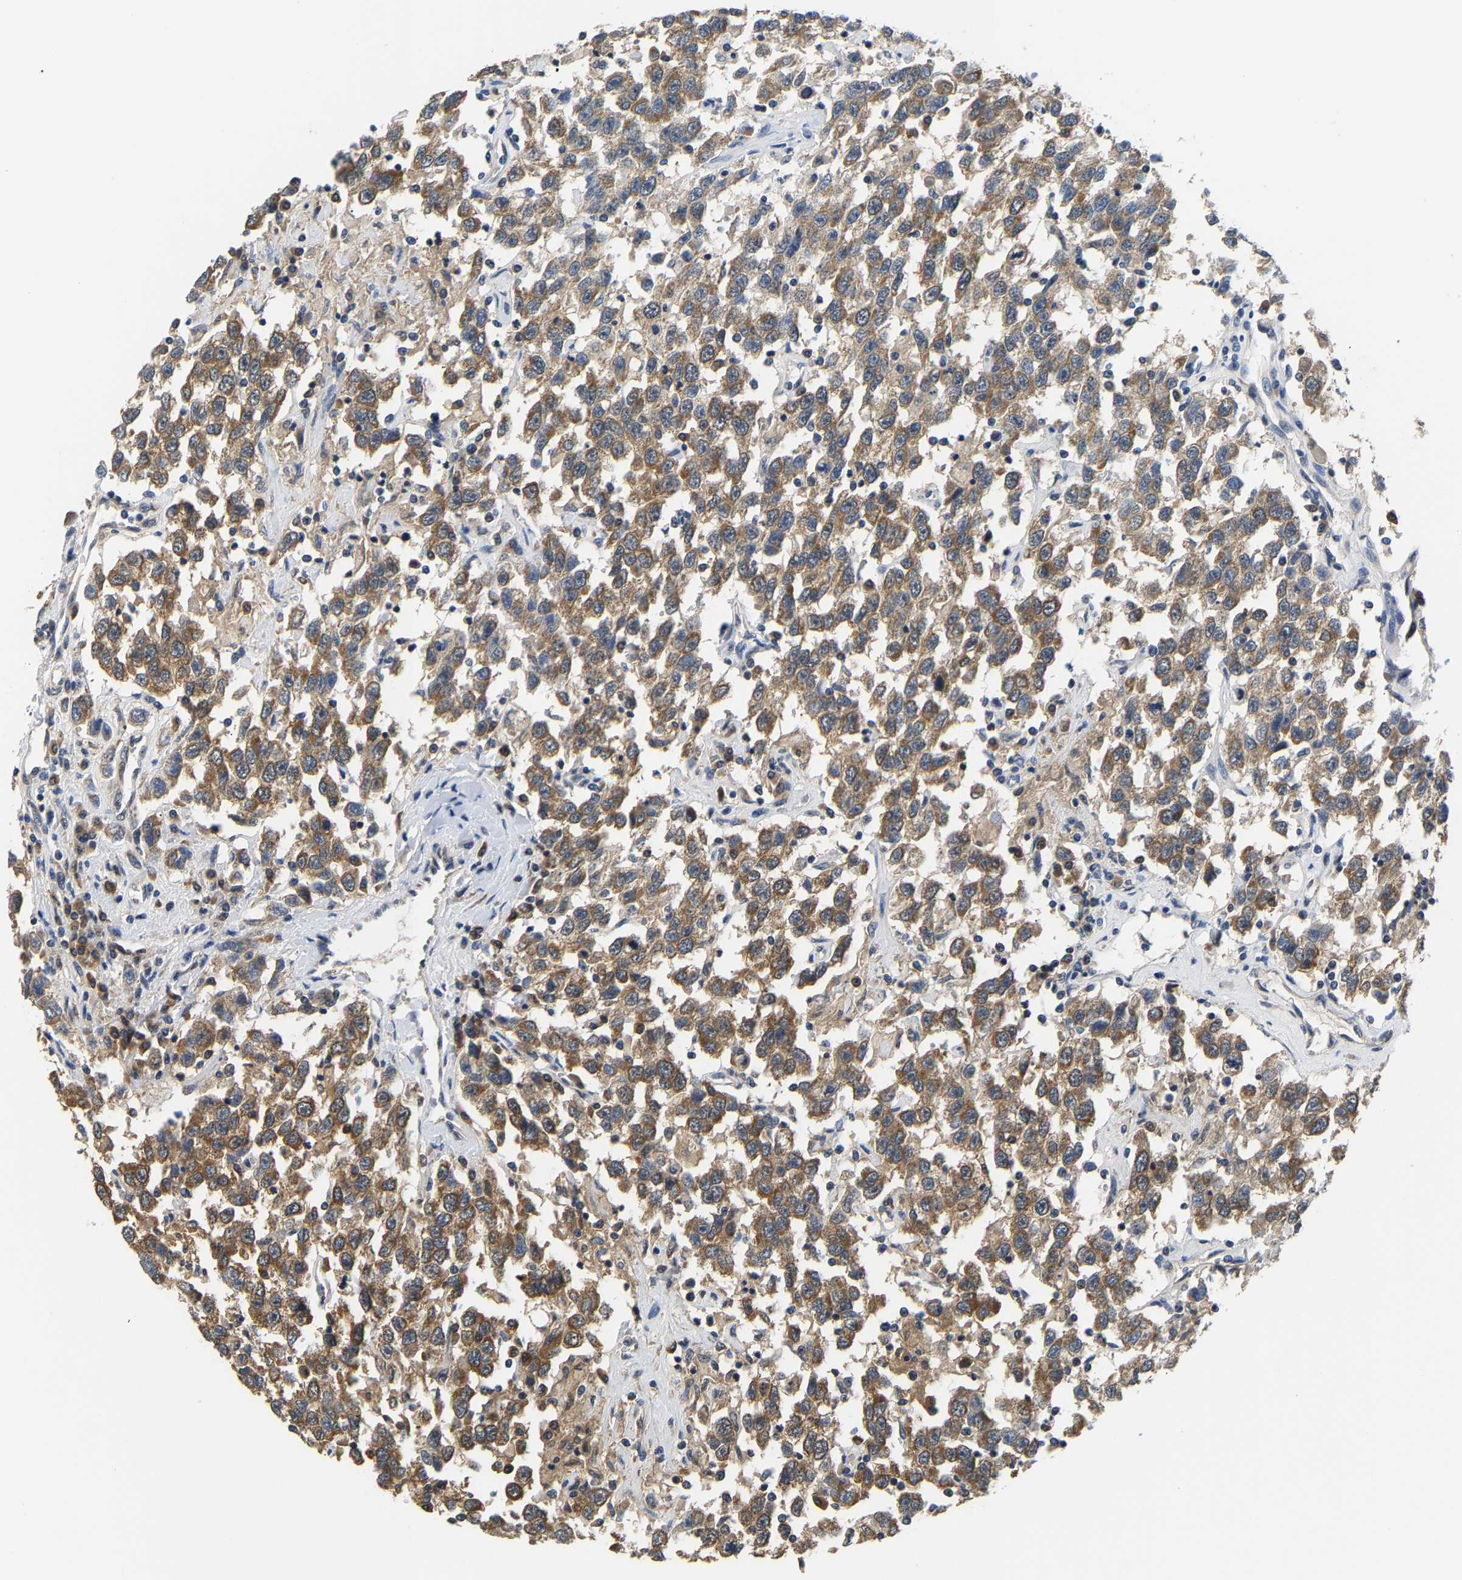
{"staining": {"intensity": "moderate", "quantity": ">75%", "location": "cytoplasmic/membranous"}, "tissue": "testis cancer", "cell_type": "Tumor cells", "image_type": "cancer", "snomed": [{"axis": "morphology", "description": "Seminoma, NOS"}, {"axis": "topography", "description": "Testis"}], "caption": "Immunohistochemical staining of human seminoma (testis) displays moderate cytoplasmic/membranous protein staining in about >75% of tumor cells.", "gene": "ARHGEF12", "patient": {"sex": "male", "age": 41}}